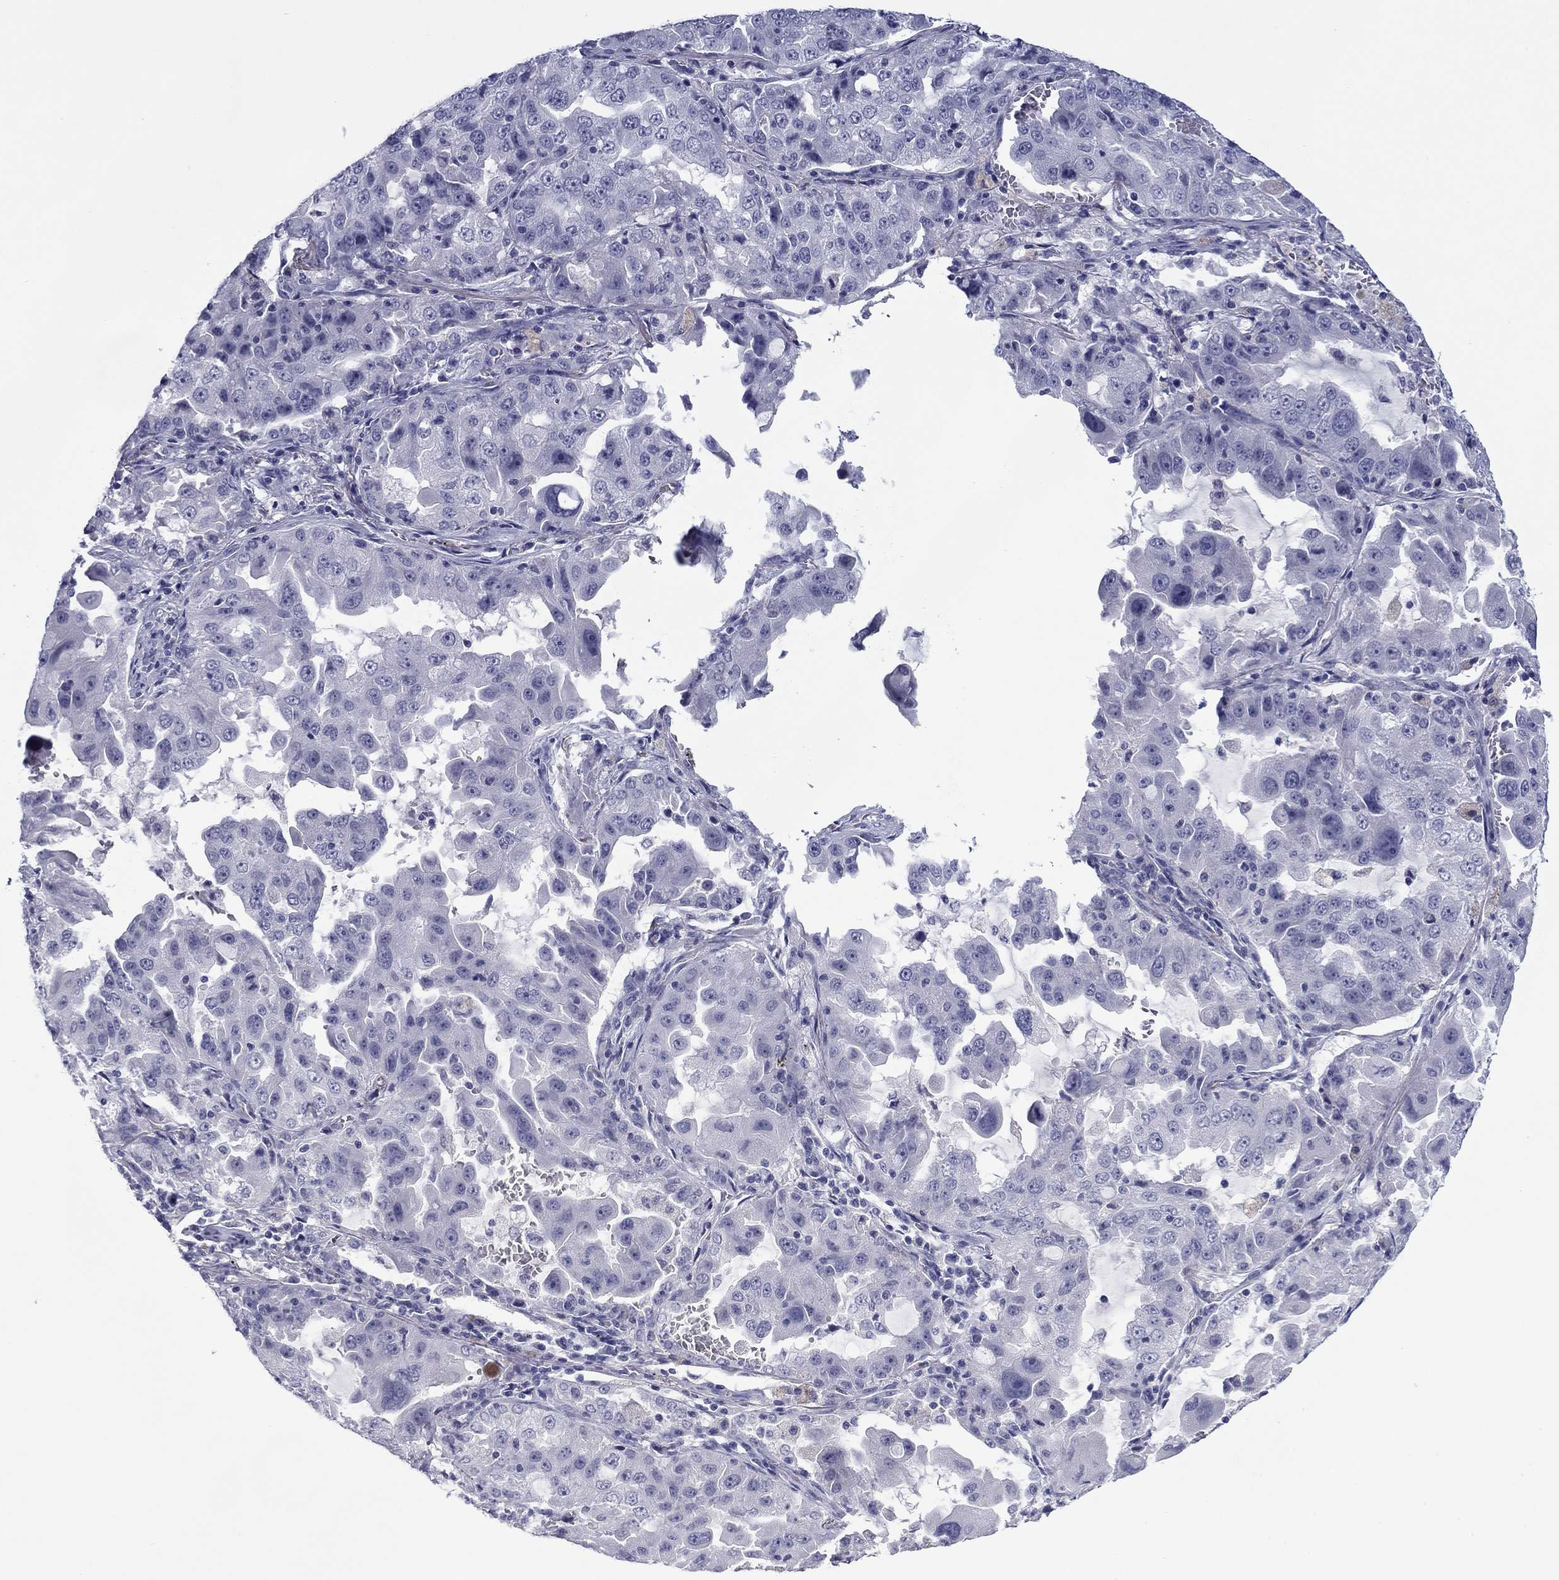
{"staining": {"intensity": "negative", "quantity": "none", "location": "none"}, "tissue": "lung cancer", "cell_type": "Tumor cells", "image_type": "cancer", "snomed": [{"axis": "morphology", "description": "Adenocarcinoma, NOS"}, {"axis": "topography", "description": "Lung"}], "caption": "An image of human lung cancer (adenocarcinoma) is negative for staining in tumor cells.", "gene": "TCFL5", "patient": {"sex": "female", "age": 61}}